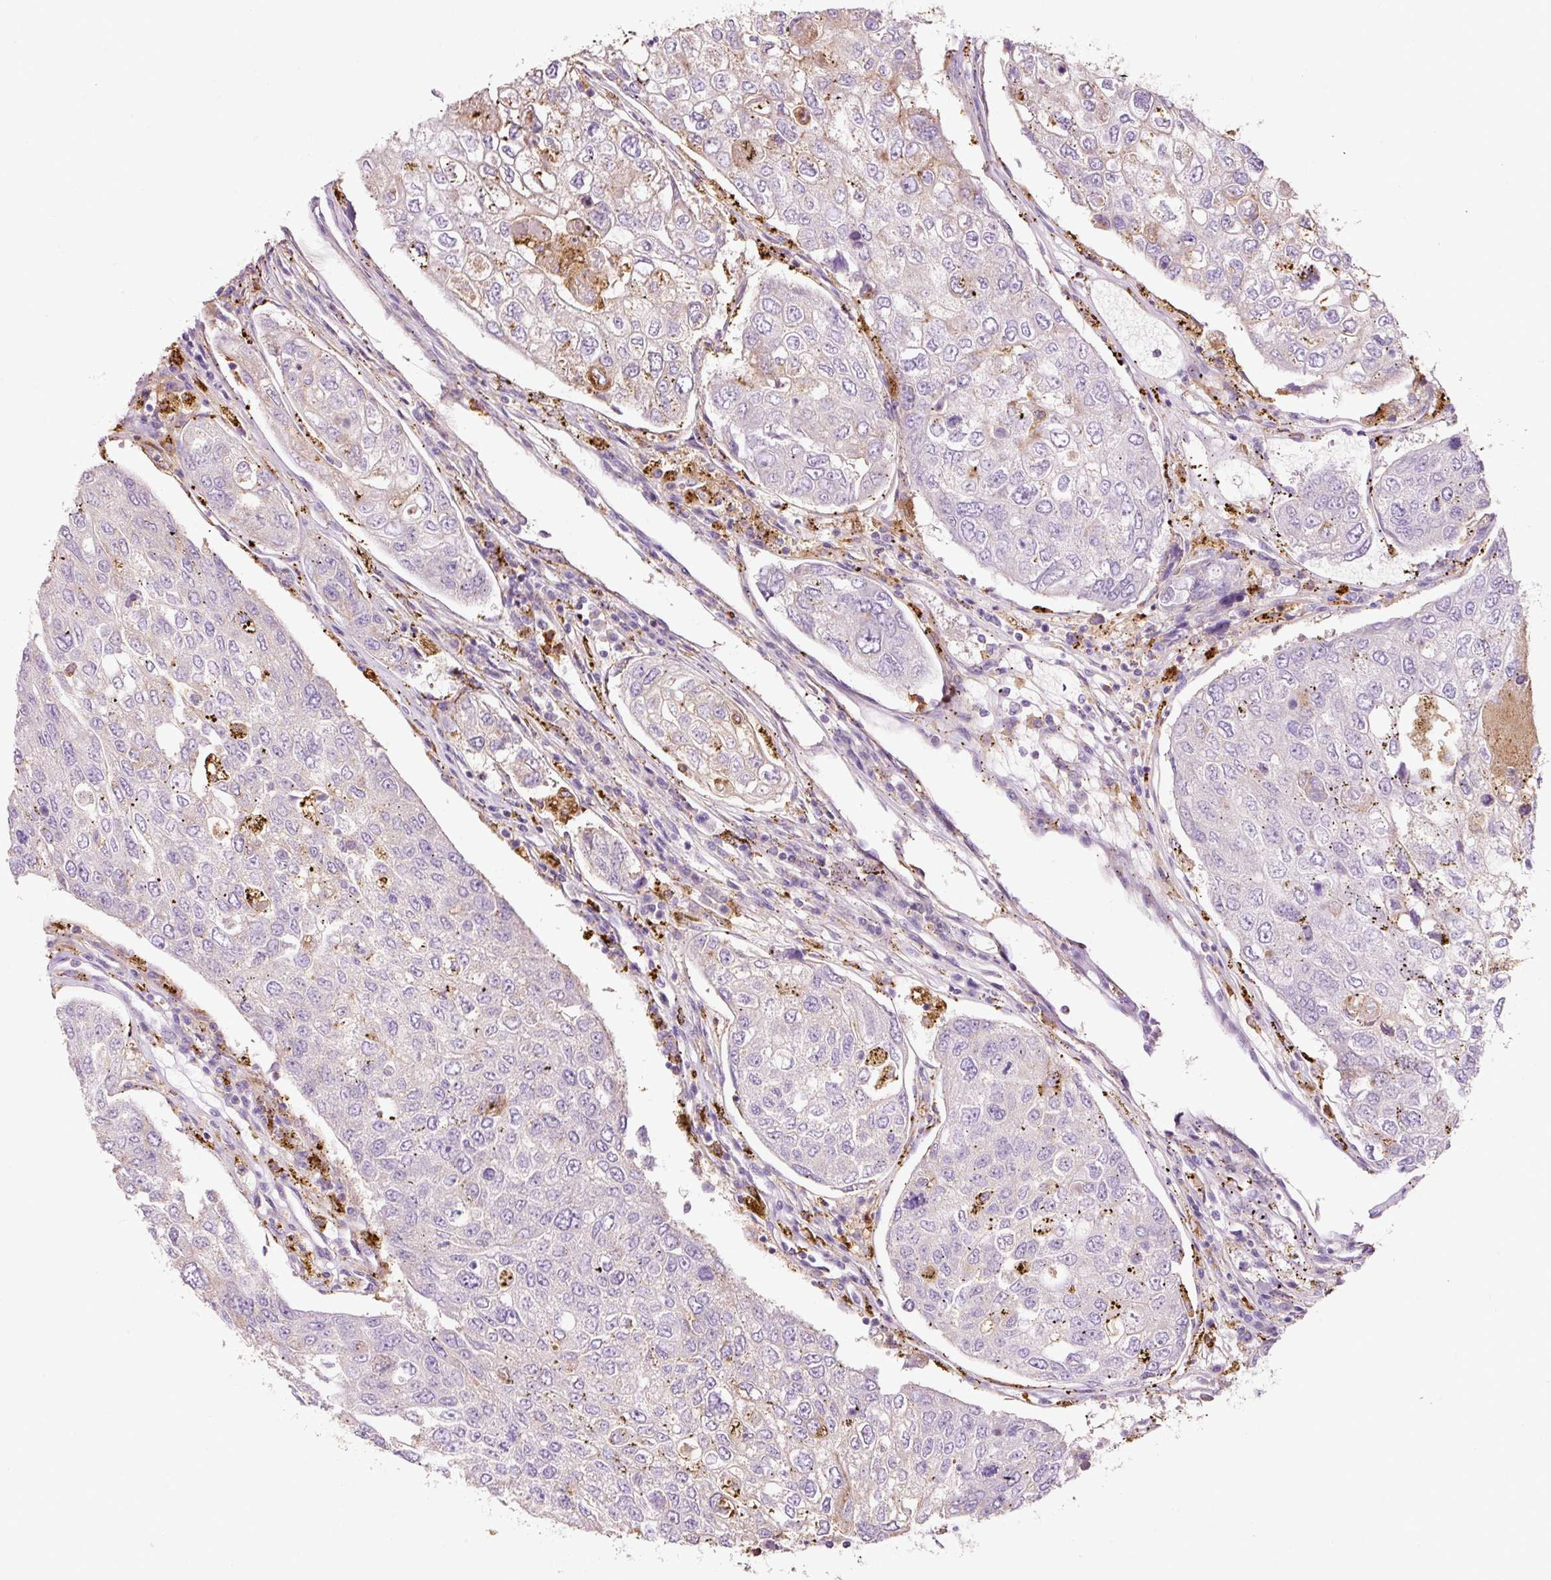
{"staining": {"intensity": "moderate", "quantity": "<25%", "location": "cytoplasmic/membranous"}, "tissue": "urothelial cancer", "cell_type": "Tumor cells", "image_type": "cancer", "snomed": [{"axis": "morphology", "description": "Urothelial carcinoma, High grade"}, {"axis": "topography", "description": "Lymph node"}, {"axis": "topography", "description": "Urinary bladder"}], "caption": "About <25% of tumor cells in human high-grade urothelial carcinoma reveal moderate cytoplasmic/membranous protein staining as visualized by brown immunohistochemical staining.", "gene": "TMC8", "patient": {"sex": "male", "age": 51}}